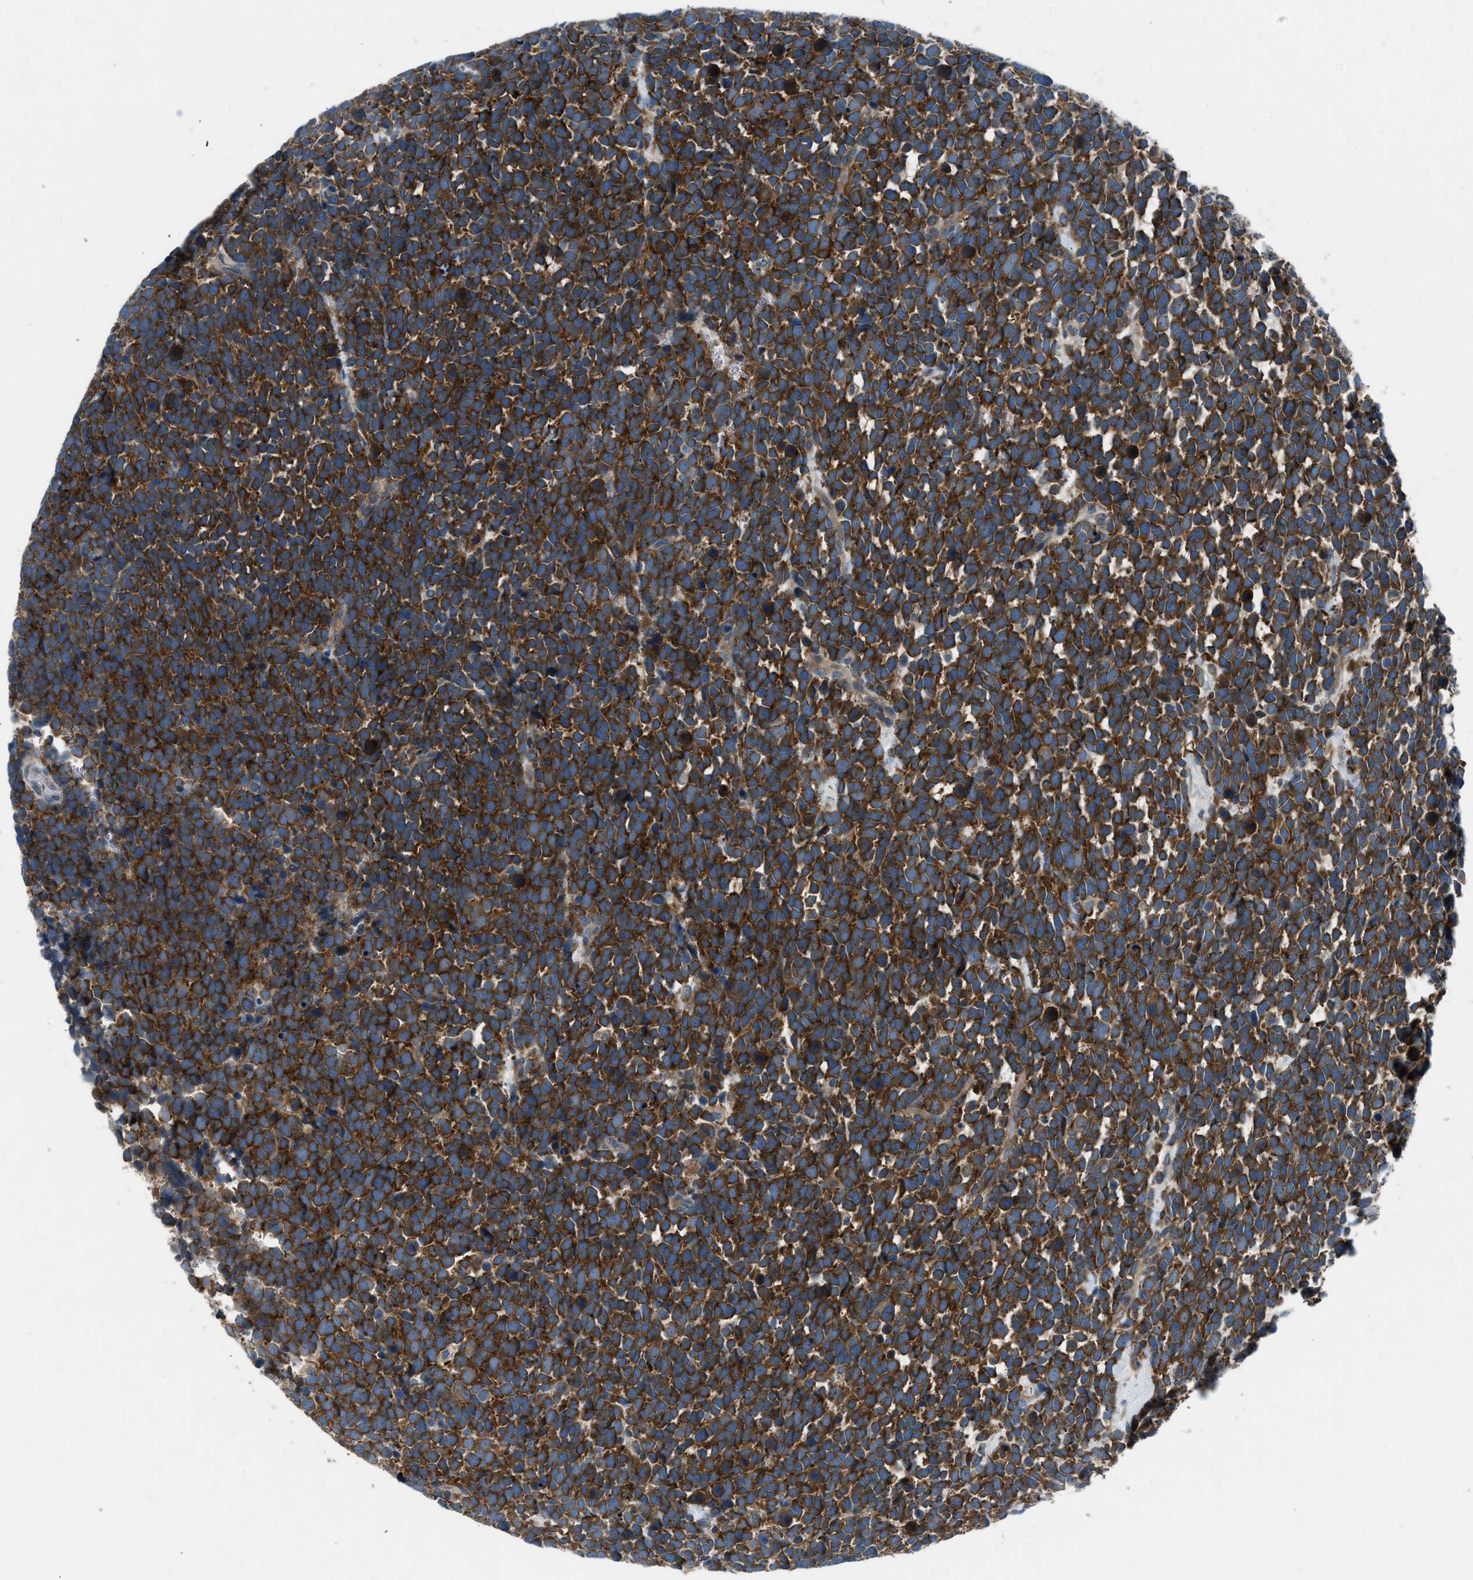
{"staining": {"intensity": "strong", "quantity": ">75%", "location": "cytoplasmic/membranous"}, "tissue": "urothelial cancer", "cell_type": "Tumor cells", "image_type": "cancer", "snomed": [{"axis": "morphology", "description": "Urothelial carcinoma, High grade"}, {"axis": "topography", "description": "Urinary bladder"}], "caption": "IHC staining of urothelial carcinoma (high-grade), which exhibits high levels of strong cytoplasmic/membranous staining in approximately >75% of tumor cells indicating strong cytoplasmic/membranous protein expression. The staining was performed using DAB (3,3'-diaminobenzidine) (brown) for protein detection and nuclei were counterstained in hematoxylin (blue).", "gene": "BMP1", "patient": {"sex": "female", "age": 82}}